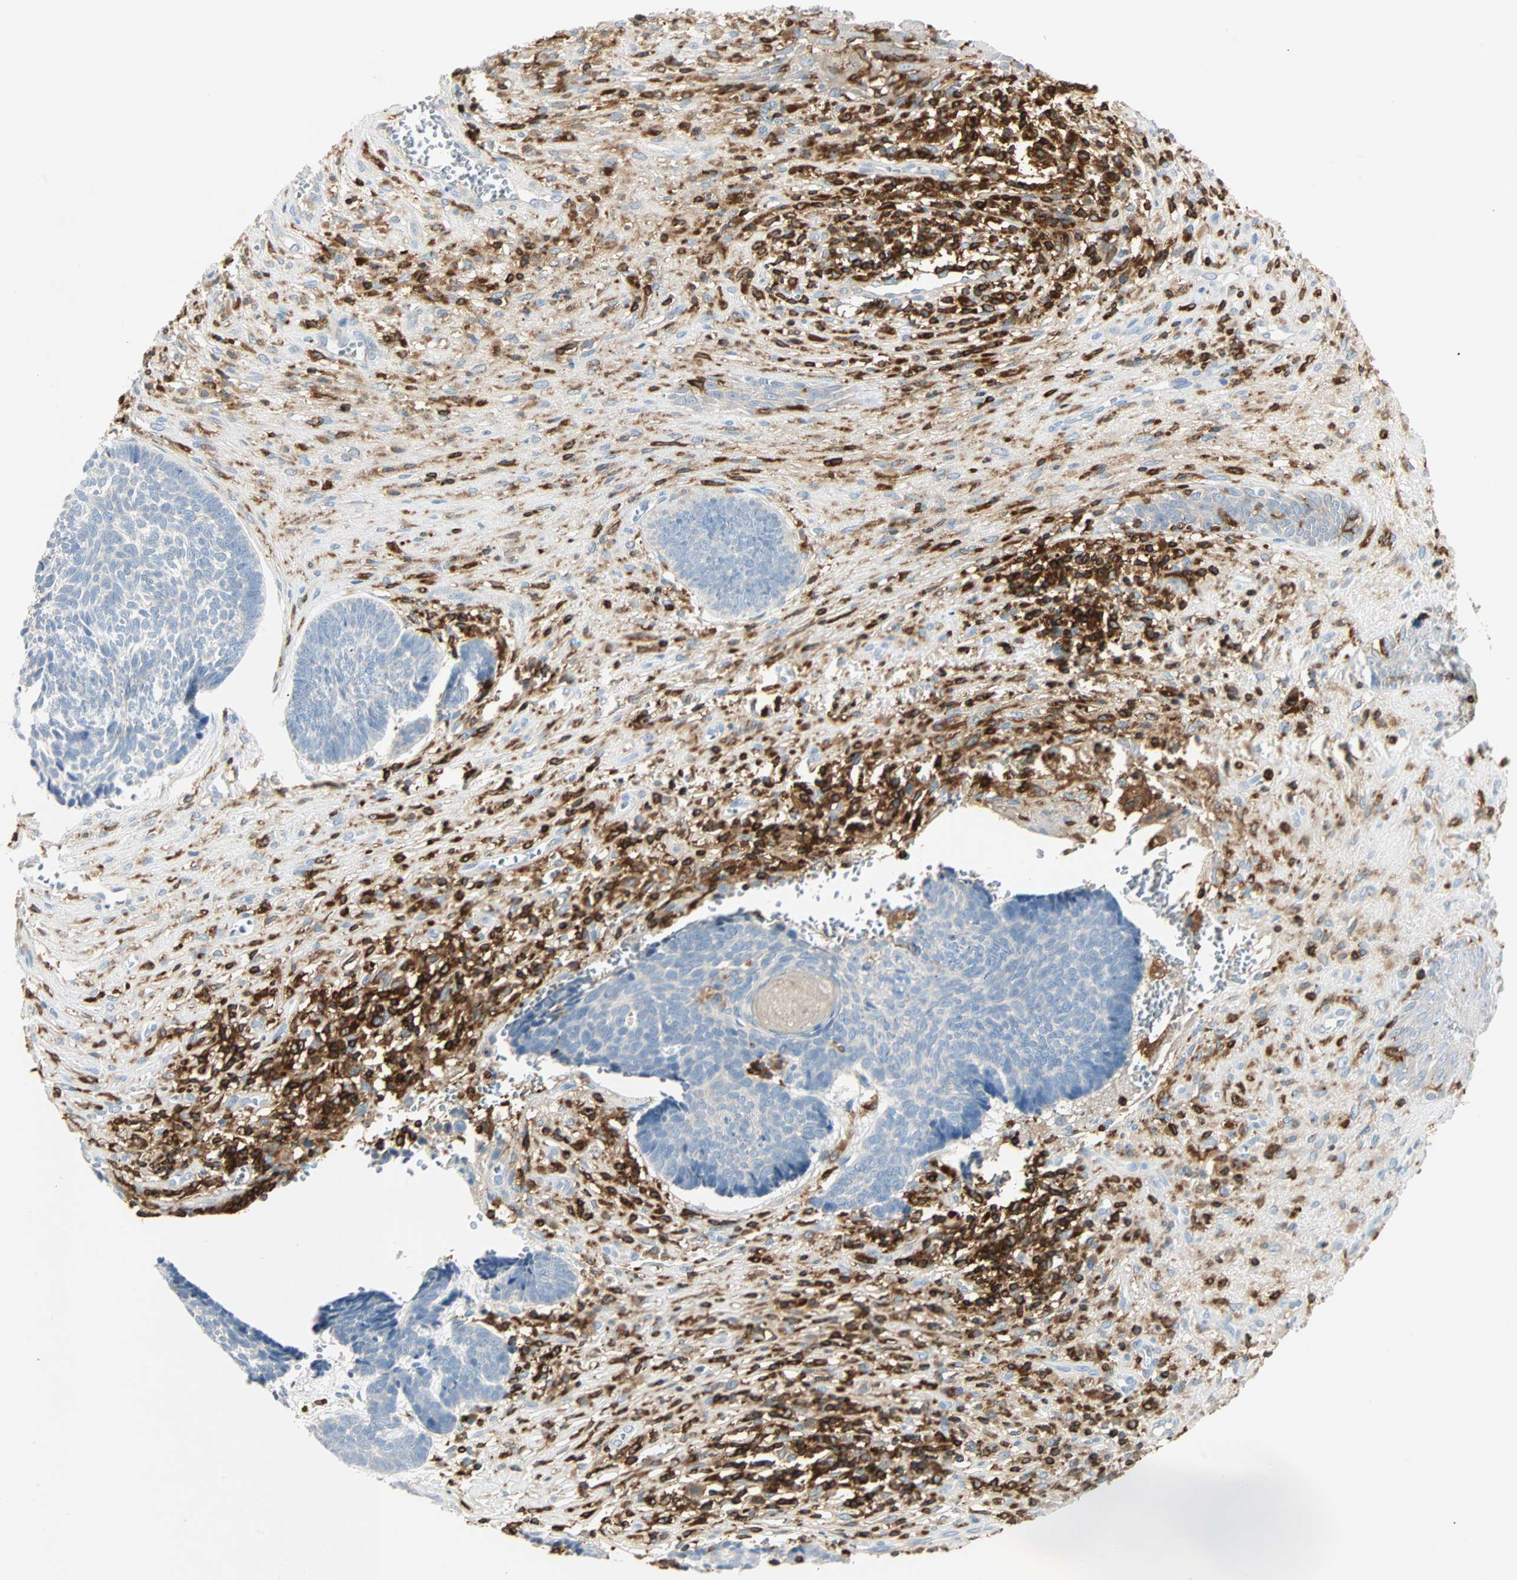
{"staining": {"intensity": "negative", "quantity": "none", "location": "none"}, "tissue": "skin cancer", "cell_type": "Tumor cells", "image_type": "cancer", "snomed": [{"axis": "morphology", "description": "Basal cell carcinoma"}, {"axis": "topography", "description": "Skin"}], "caption": "A photomicrograph of skin cancer stained for a protein exhibits no brown staining in tumor cells.", "gene": "FMNL1", "patient": {"sex": "male", "age": 84}}